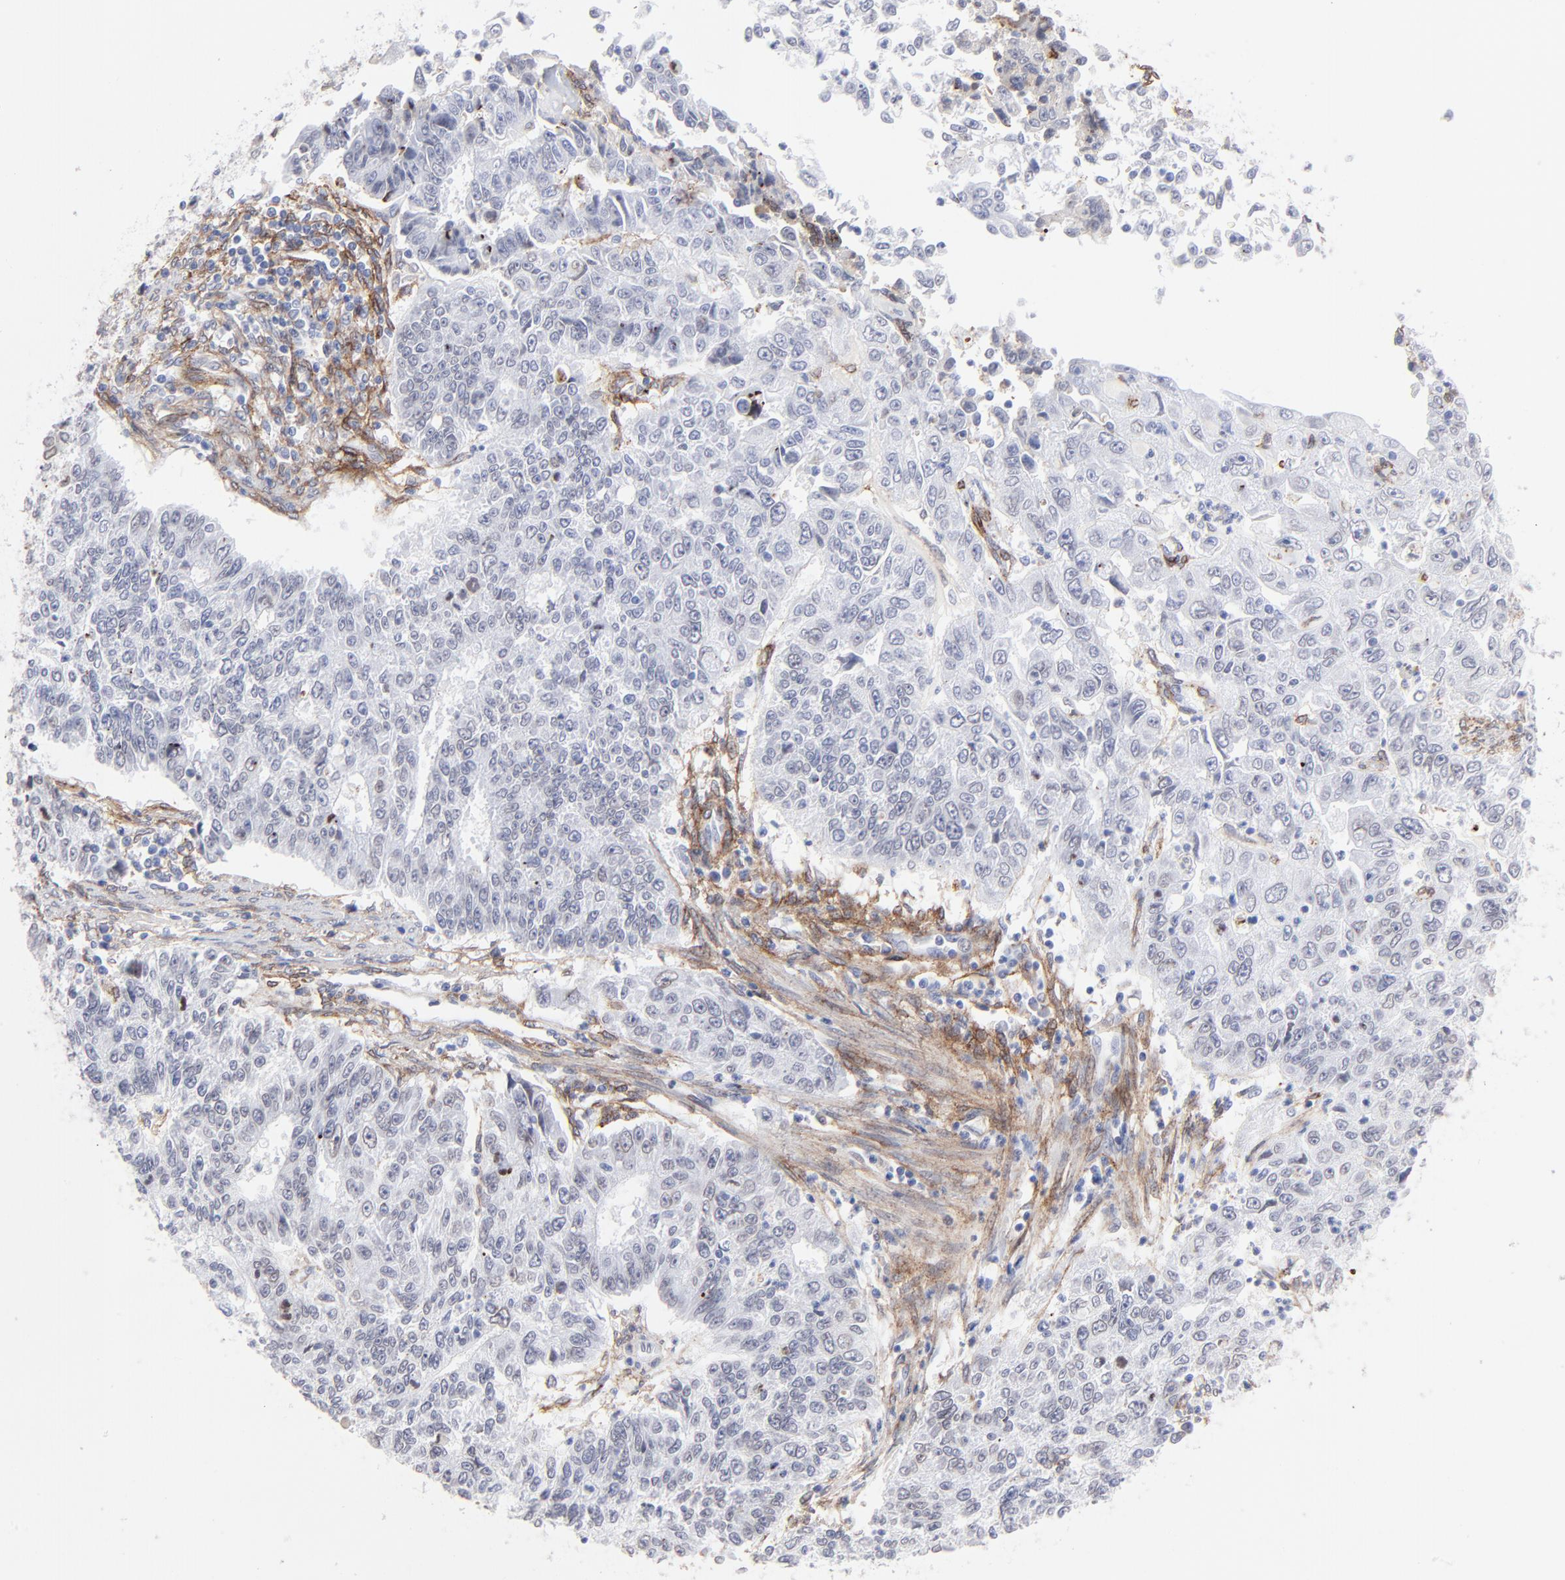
{"staining": {"intensity": "negative", "quantity": "none", "location": "none"}, "tissue": "endometrial cancer", "cell_type": "Tumor cells", "image_type": "cancer", "snomed": [{"axis": "morphology", "description": "Adenocarcinoma, NOS"}, {"axis": "topography", "description": "Endometrium"}], "caption": "There is no significant expression in tumor cells of endometrial cancer (adenocarcinoma). (DAB immunohistochemistry, high magnification).", "gene": "PDGFRB", "patient": {"sex": "female", "age": 42}}